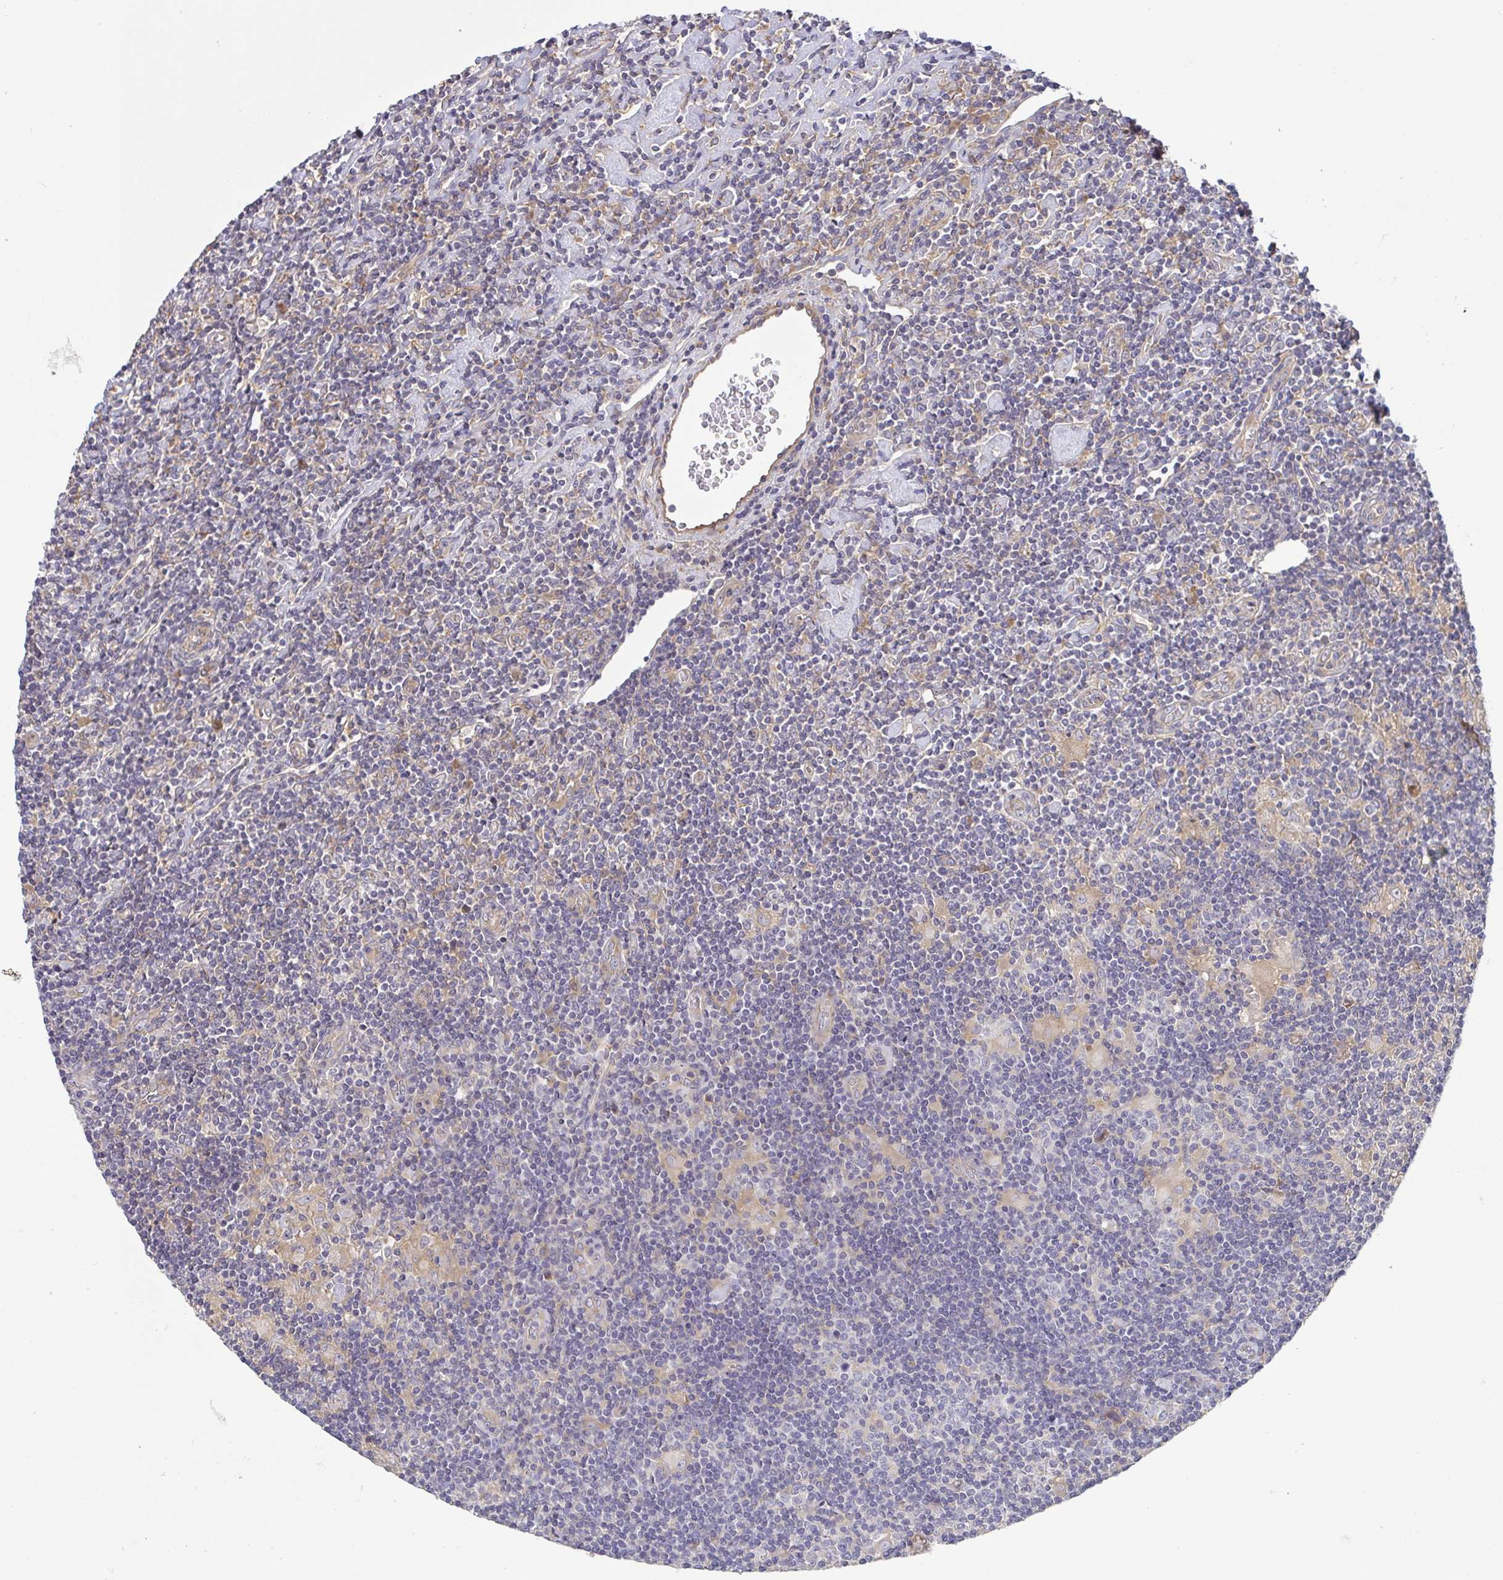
{"staining": {"intensity": "negative", "quantity": "none", "location": "none"}, "tissue": "lymphoma", "cell_type": "Tumor cells", "image_type": "cancer", "snomed": [{"axis": "morphology", "description": "Hodgkin's disease, NOS"}, {"axis": "topography", "description": "Lymph node"}], "caption": "Immunohistochemistry micrograph of neoplastic tissue: human lymphoma stained with DAB displays no significant protein staining in tumor cells.", "gene": "LMF2", "patient": {"sex": "male", "age": 40}}